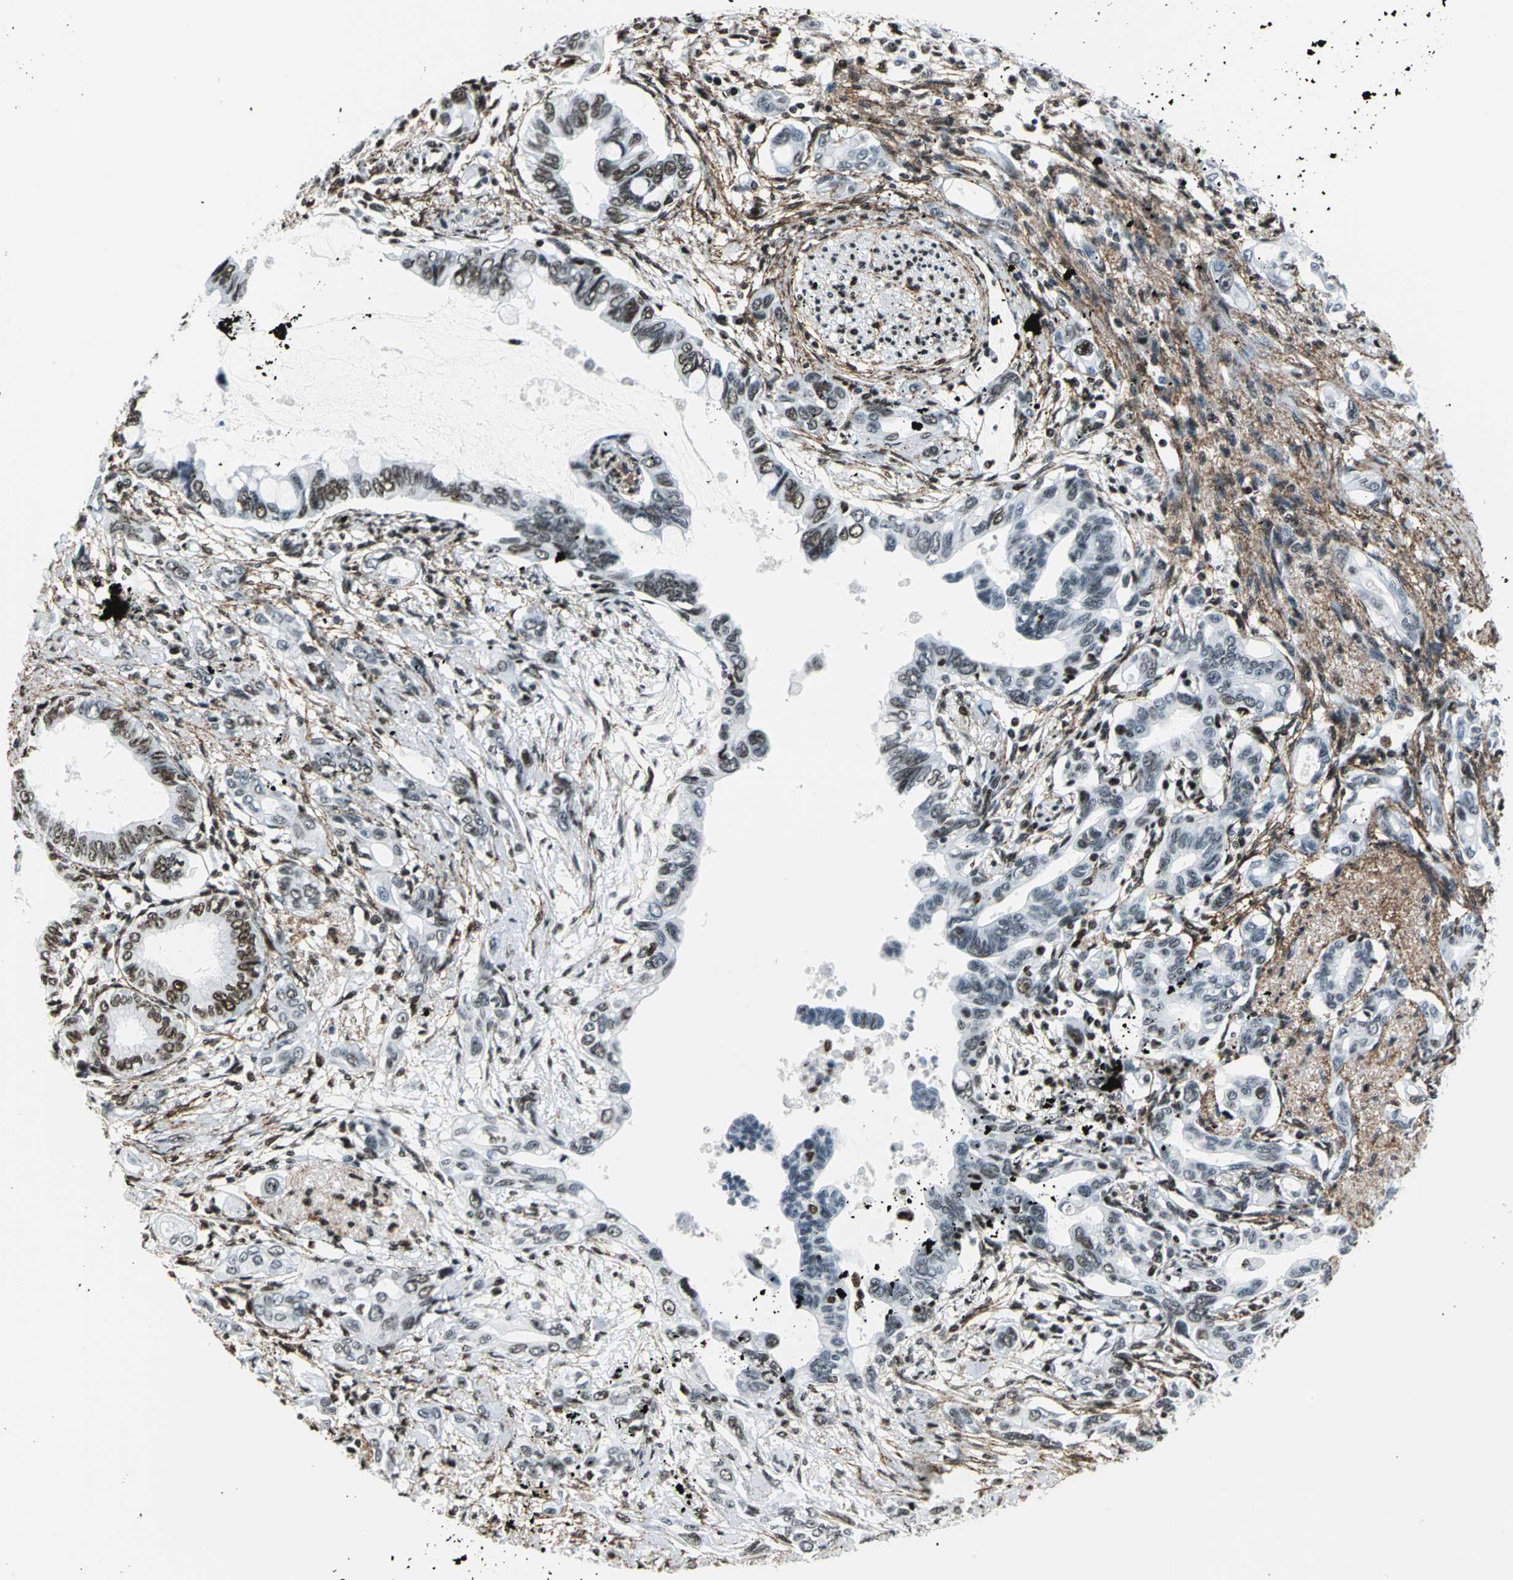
{"staining": {"intensity": "moderate", "quantity": ">75%", "location": "nuclear"}, "tissue": "pancreatic cancer", "cell_type": "Tumor cells", "image_type": "cancer", "snomed": [{"axis": "morphology", "description": "Adenocarcinoma, NOS"}, {"axis": "topography", "description": "Pancreas"}], "caption": "Immunohistochemistry (IHC) (DAB) staining of human adenocarcinoma (pancreatic) exhibits moderate nuclear protein positivity in about >75% of tumor cells.", "gene": "APEX1", "patient": {"sex": "female", "age": 60}}